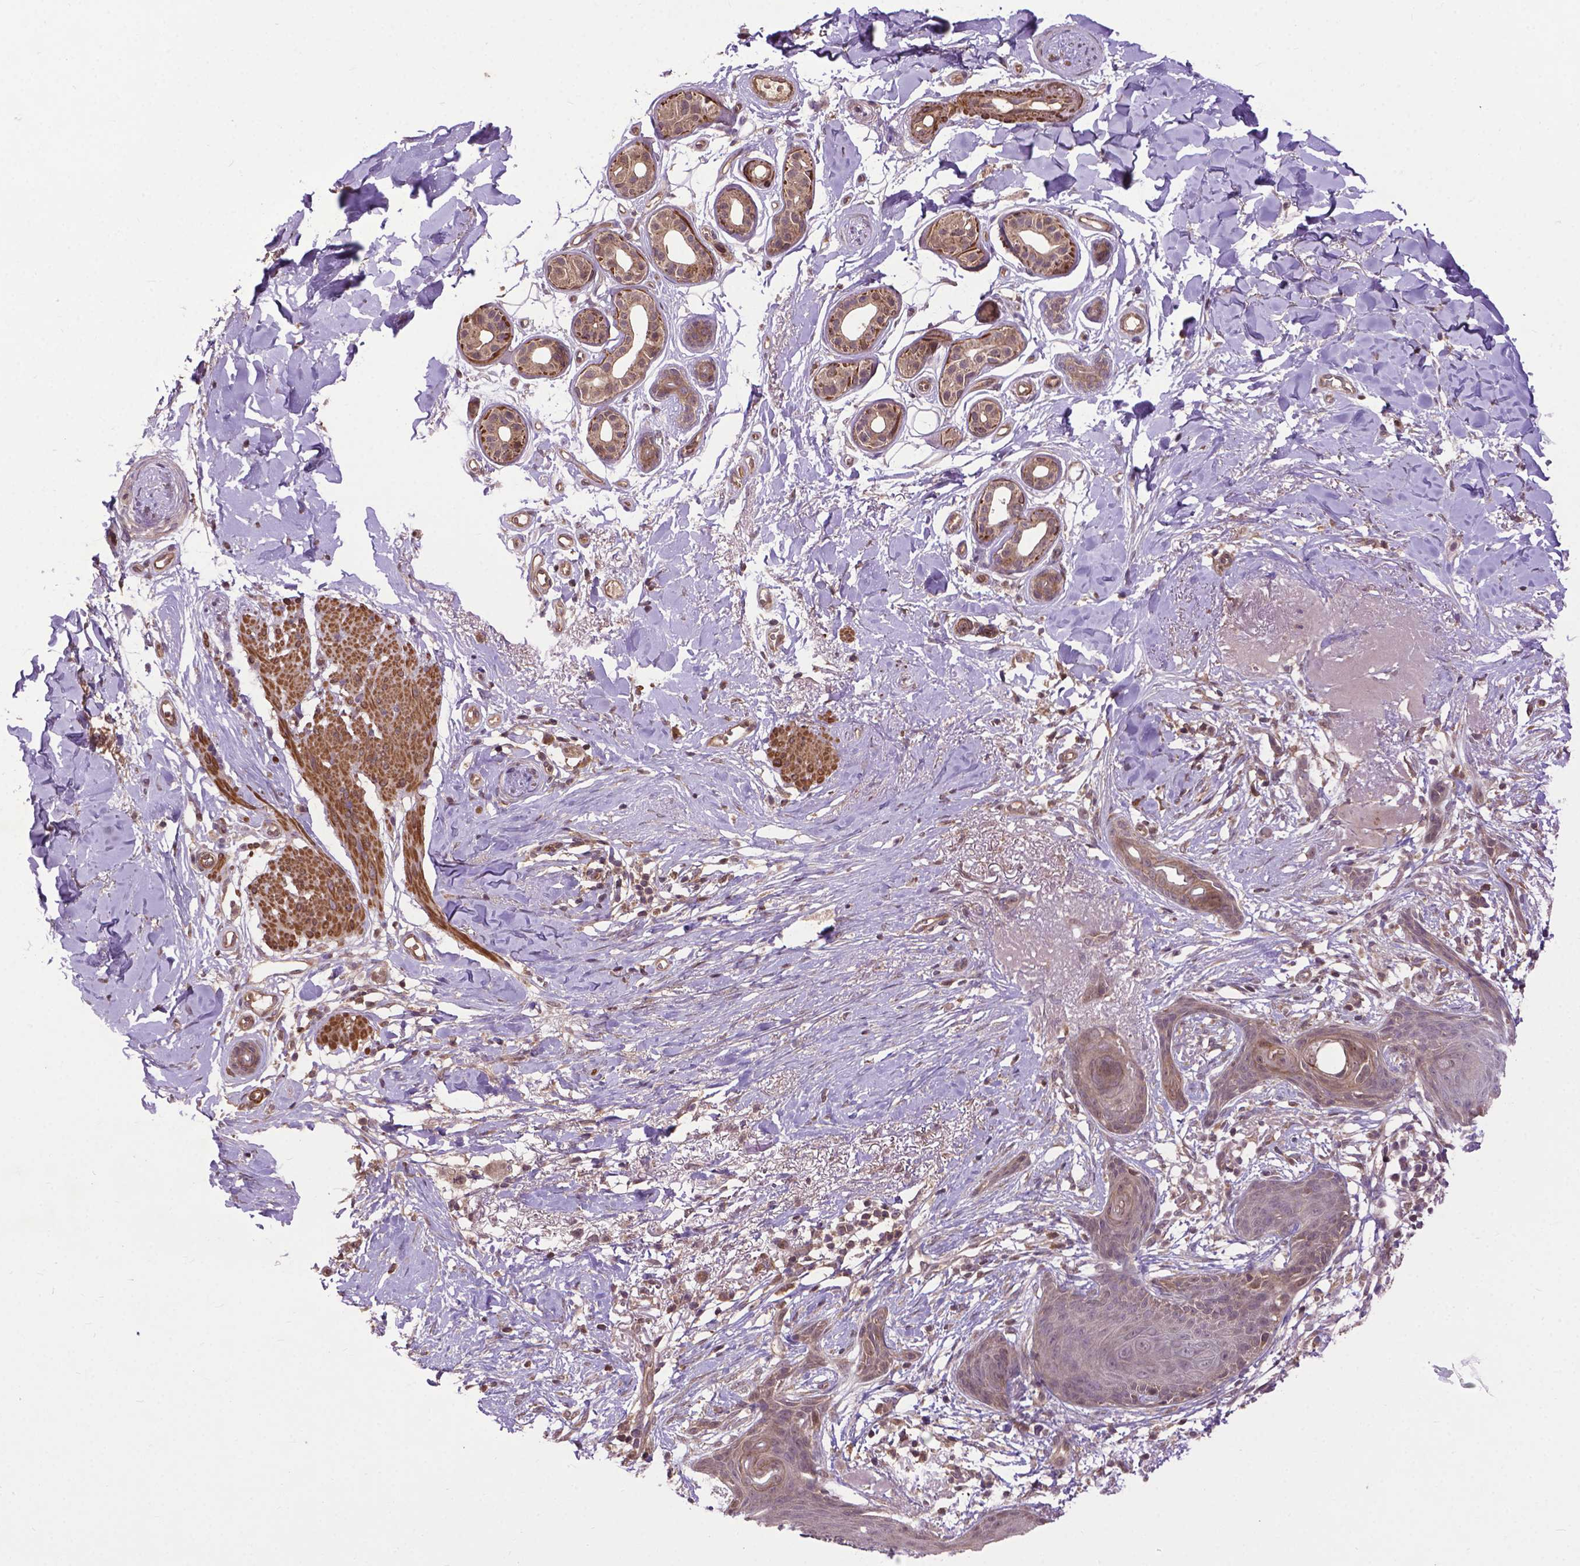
{"staining": {"intensity": "weak", "quantity": ">75%", "location": "cytoplasmic/membranous"}, "tissue": "skin cancer", "cell_type": "Tumor cells", "image_type": "cancer", "snomed": [{"axis": "morphology", "description": "Normal tissue, NOS"}, {"axis": "morphology", "description": "Basal cell carcinoma"}, {"axis": "topography", "description": "Skin"}], "caption": "Skin cancer stained with IHC displays weak cytoplasmic/membranous positivity in approximately >75% of tumor cells.", "gene": "ZNF616", "patient": {"sex": "male", "age": 84}}